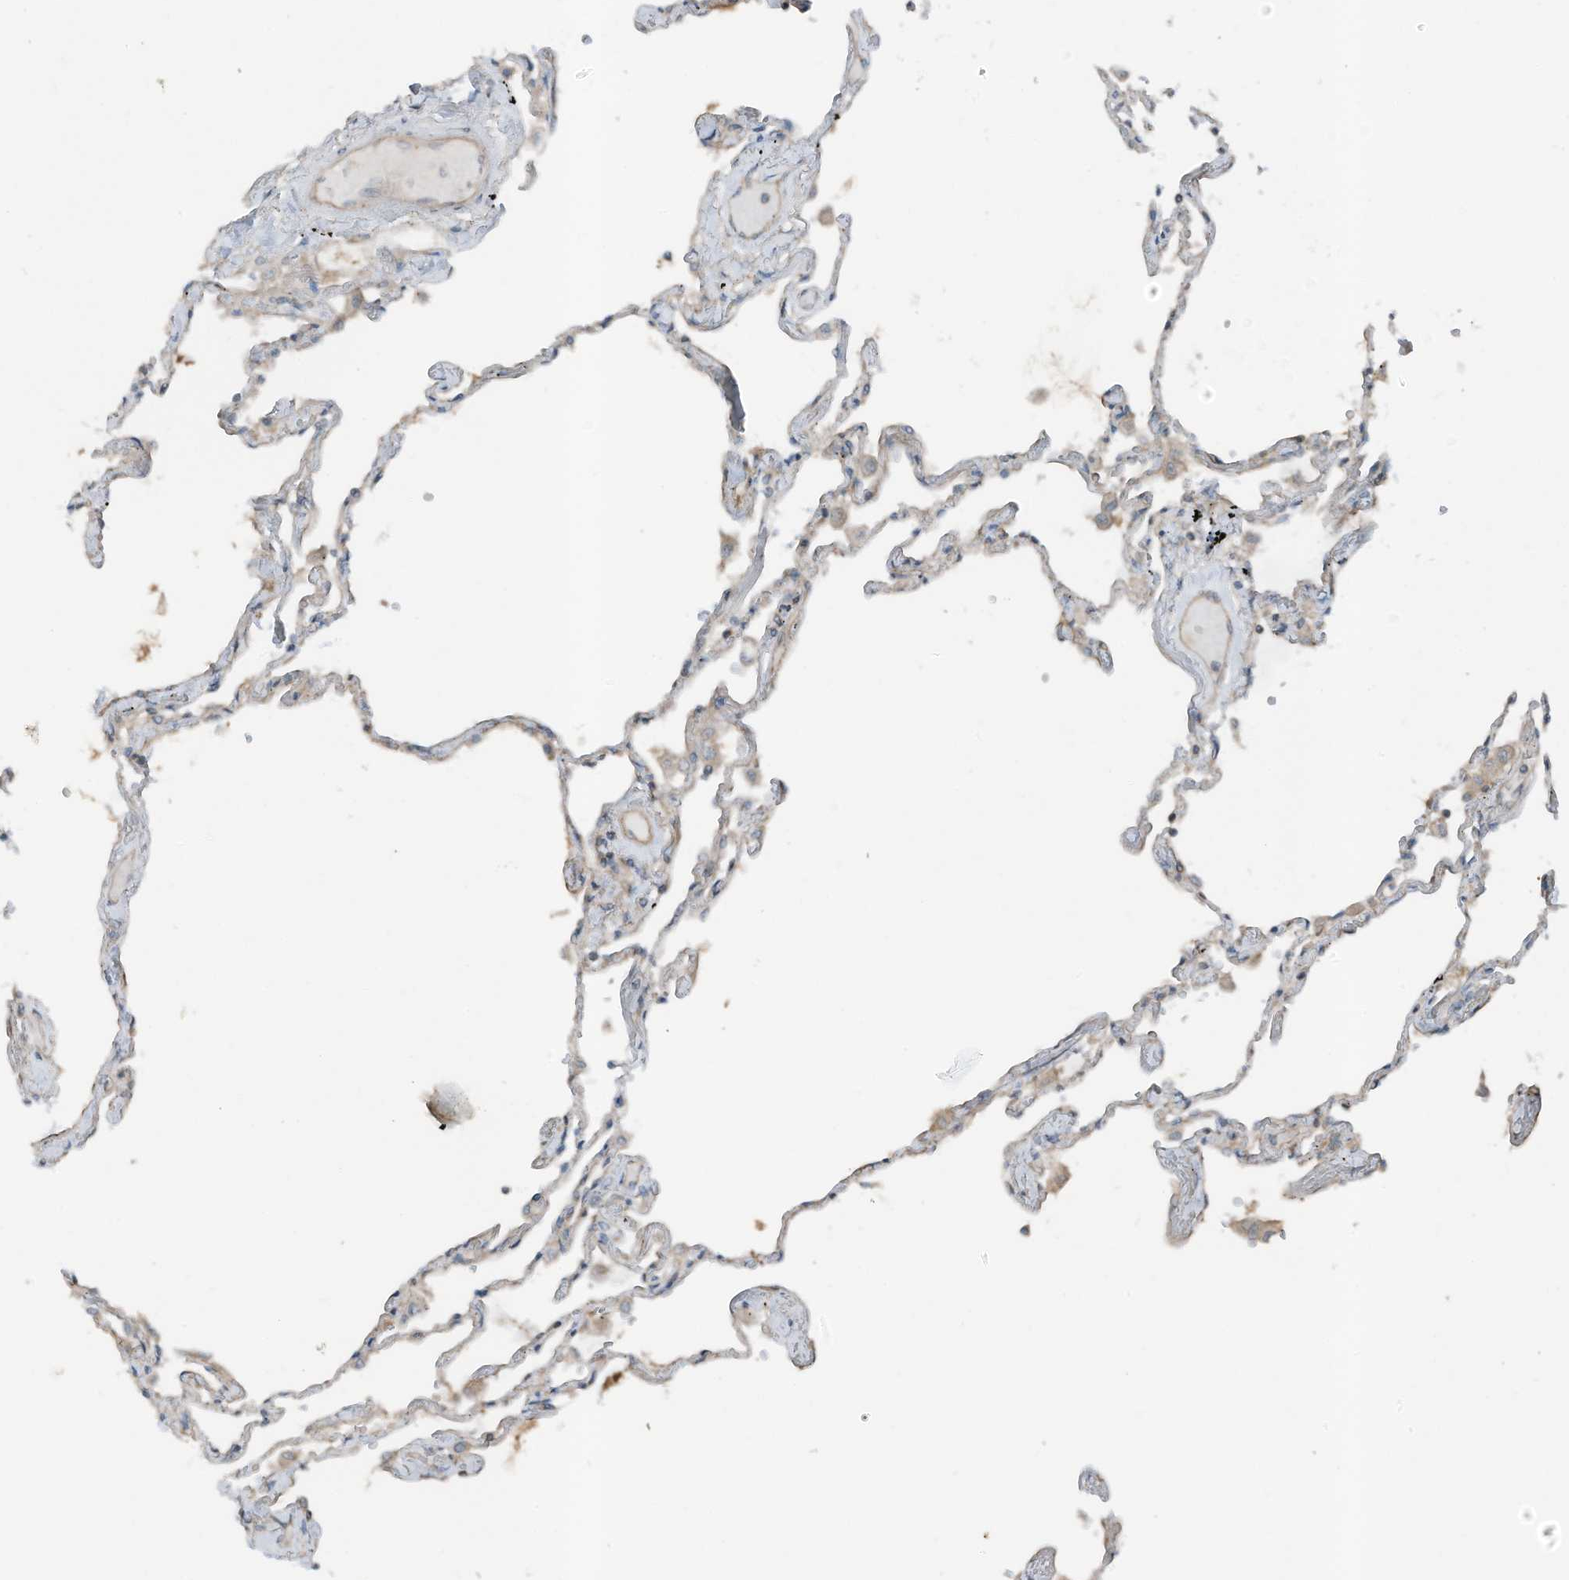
{"staining": {"intensity": "weak", "quantity": "<25%", "location": "cytoplasmic/membranous"}, "tissue": "lung", "cell_type": "Alveolar cells", "image_type": "normal", "snomed": [{"axis": "morphology", "description": "Normal tissue, NOS"}, {"axis": "topography", "description": "Lung"}], "caption": "Immunohistochemistry of unremarkable lung displays no positivity in alveolar cells. Brightfield microscopy of immunohistochemistry (IHC) stained with DAB (brown) and hematoxylin (blue), captured at high magnification.", "gene": "TXNDC9", "patient": {"sex": "female", "age": 67}}